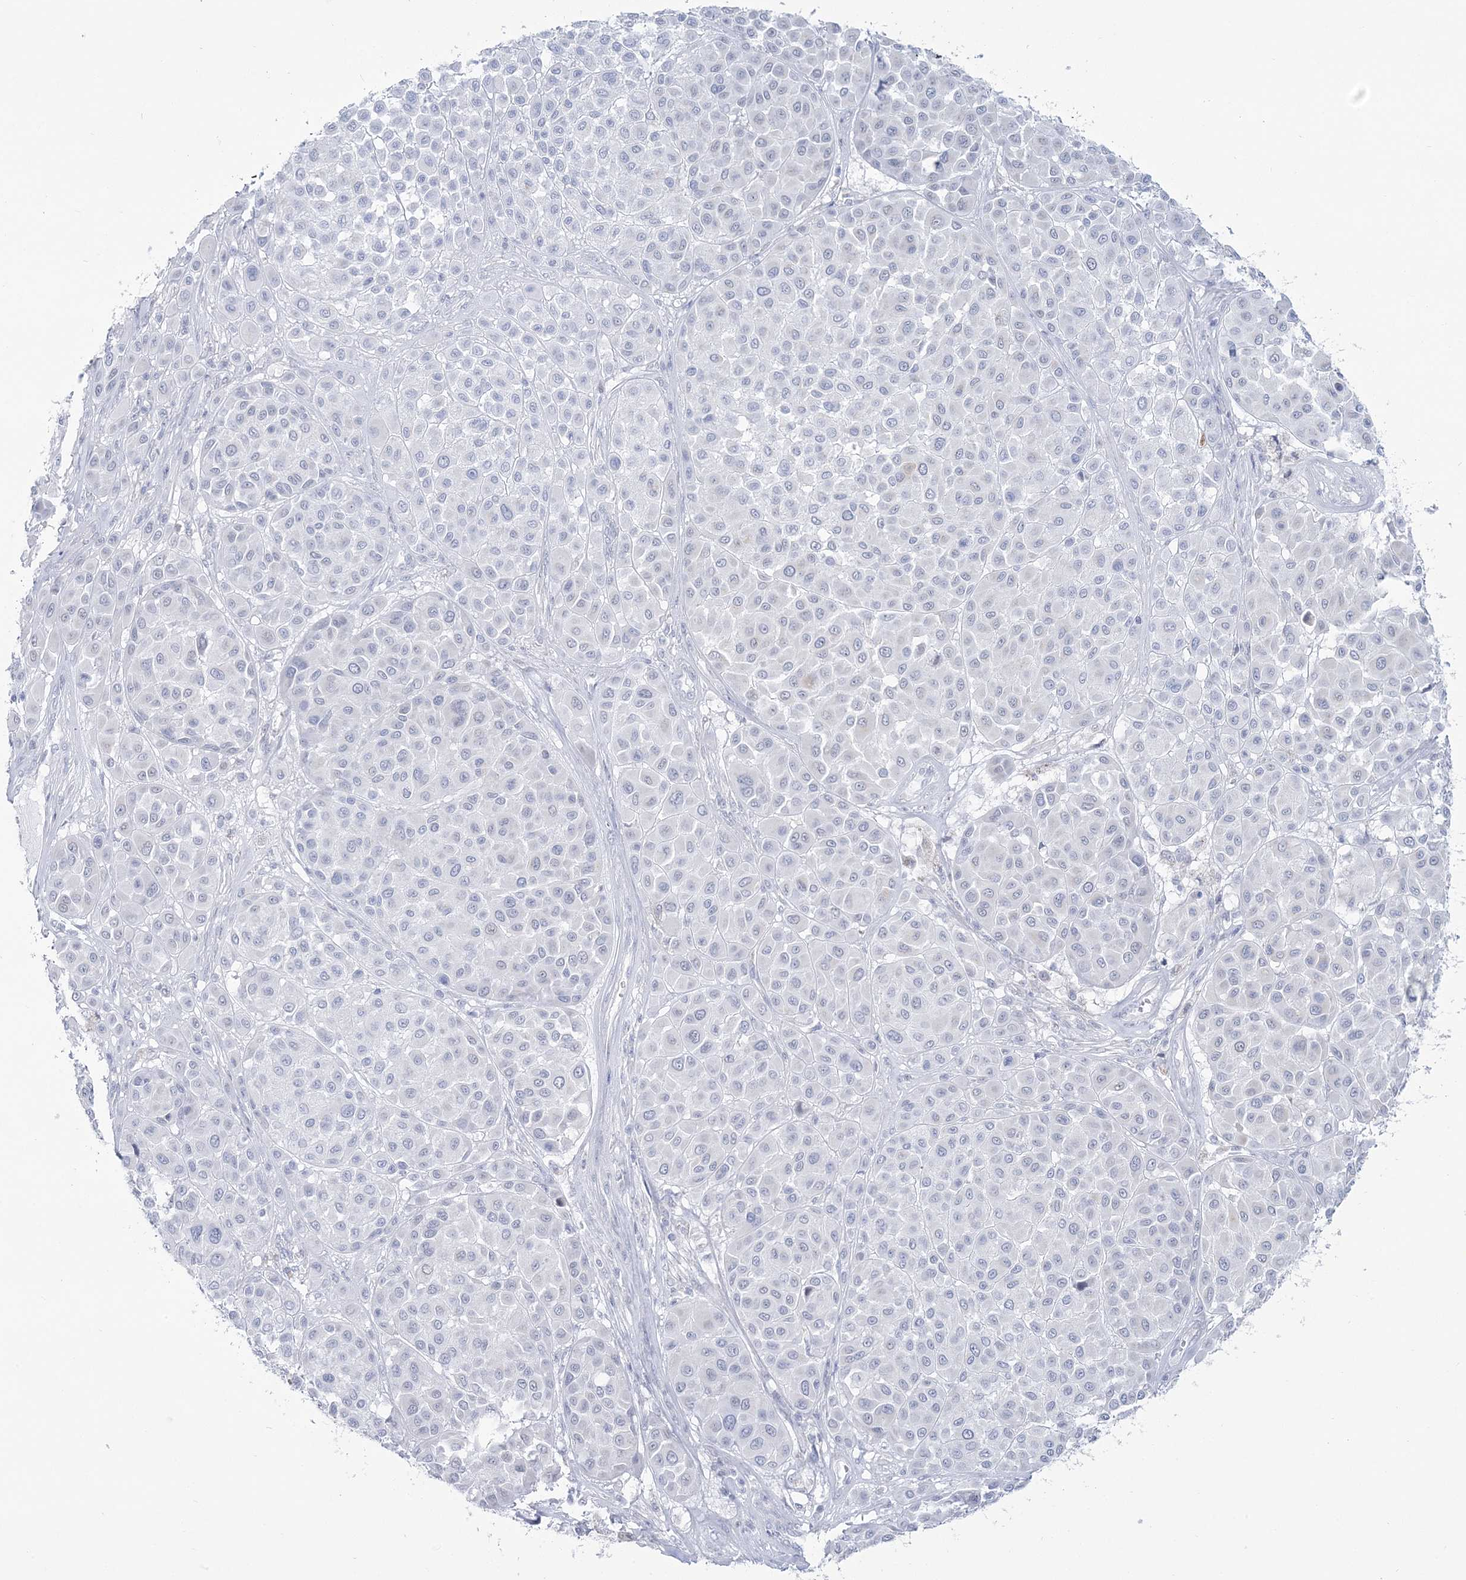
{"staining": {"intensity": "negative", "quantity": "none", "location": "none"}, "tissue": "melanoma", "cell_type": "Tumor cells", "image_type": "cancer", "snomed": [{"axis": "morphology", "description": "Malignant melanoma, Metastatic site"}, {"axis": "topography", "description": "Soft tissue"}], "caption": "A histopathology image of human malignant melanoma (metastatic site) is negative for staining in tumor cells.", "gene": "ZNF843", "patient": {"sex": "male", "age": 41}}